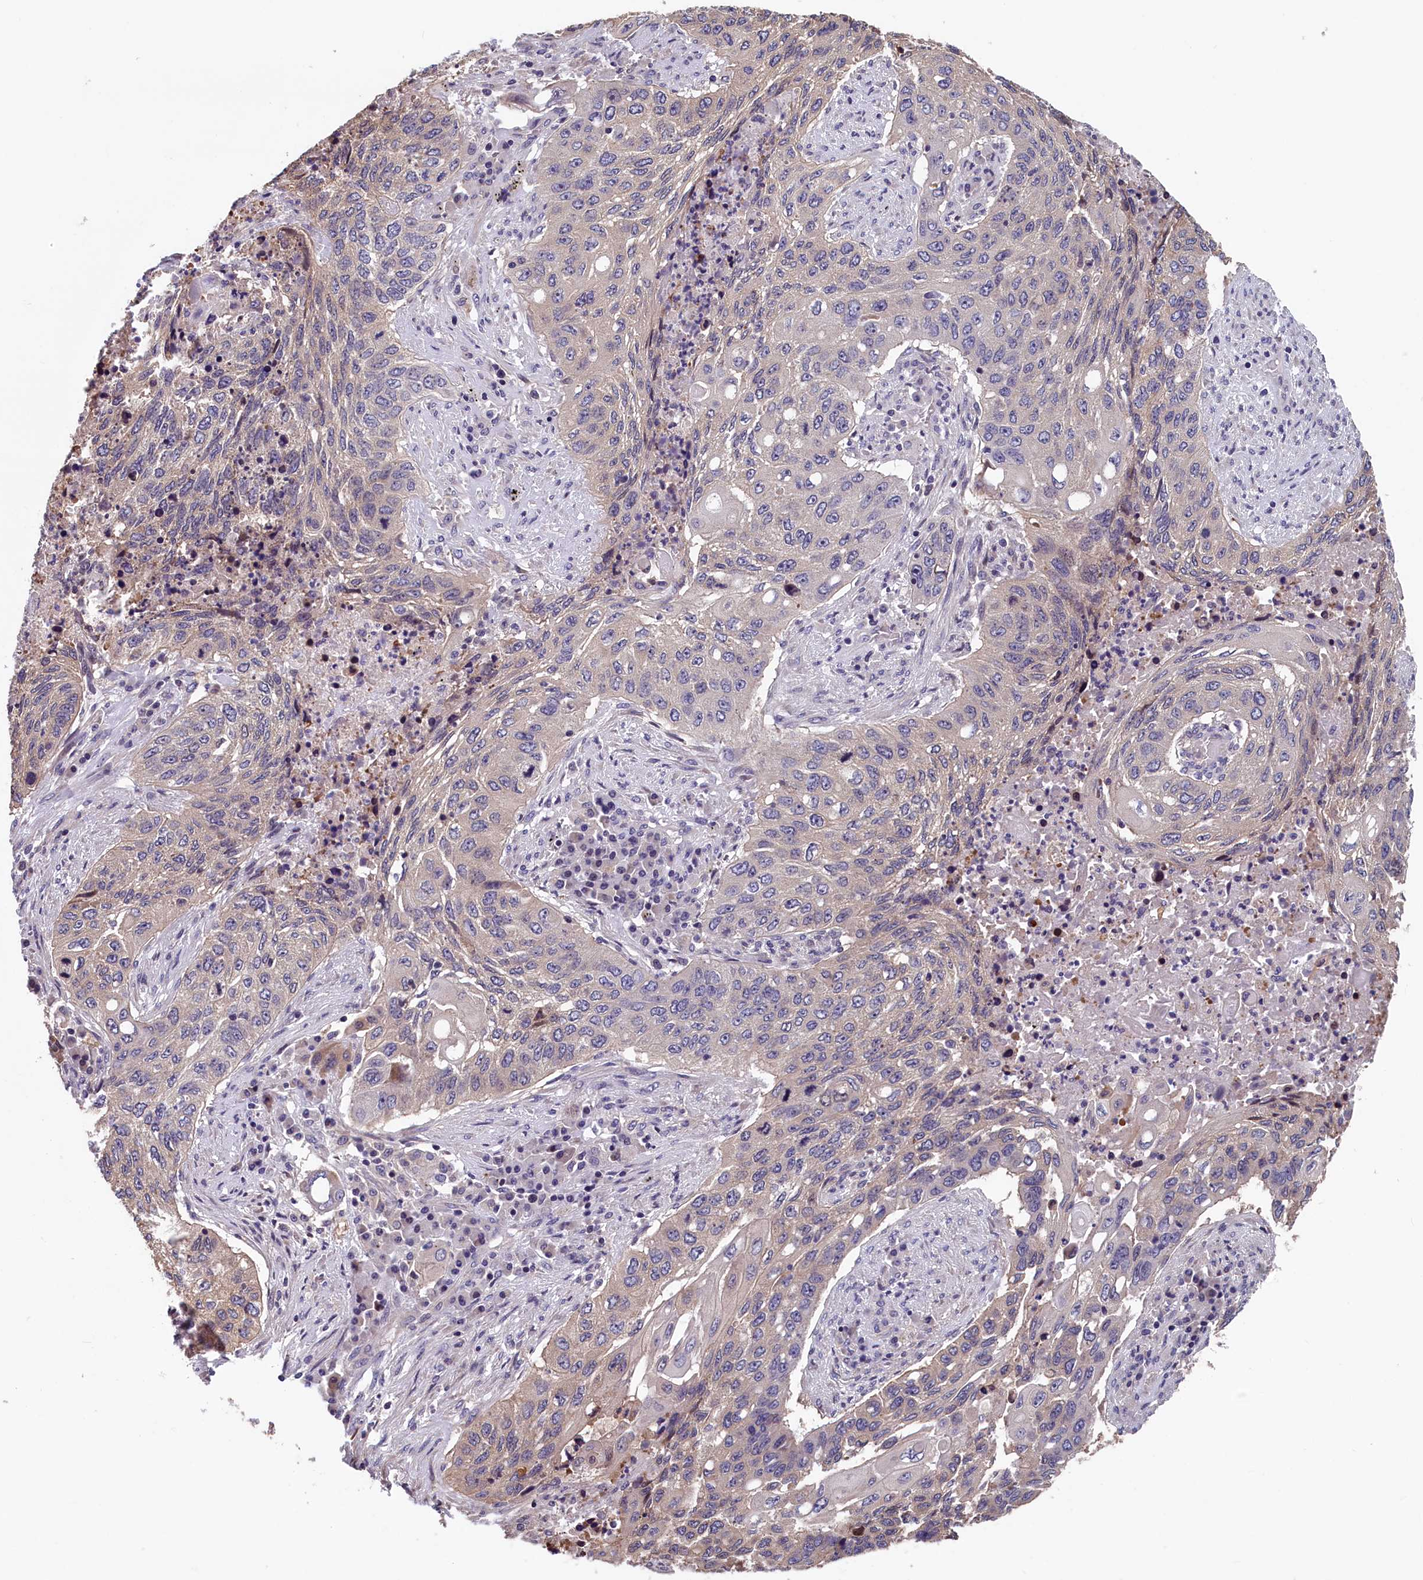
{"staining": {"intensity": "negative", "quantity": "none", "location": "none"}, "tissue": "lung cancer", "cell_type": "Tumor cells", "image_type": "cancer", "snomed": [{"axis": "morphology", "description": "Squamous cell carcinoma, NOS"}, {"axis": "topography", "description": "Lung"}], "caption": "Immunohistochemistry of human lung cancer (squamous cell carcinoma) reveals no expression in tumor cells. The staining was performed using DAB (3,3'-diaminobenzidine) to visualize the protein expression in brown, while the nuclei were stained in blue with hematoxylin (Magnification: 20x).", "gene": "TMEM116", "patient": {"sex": "female", "age": 63}}